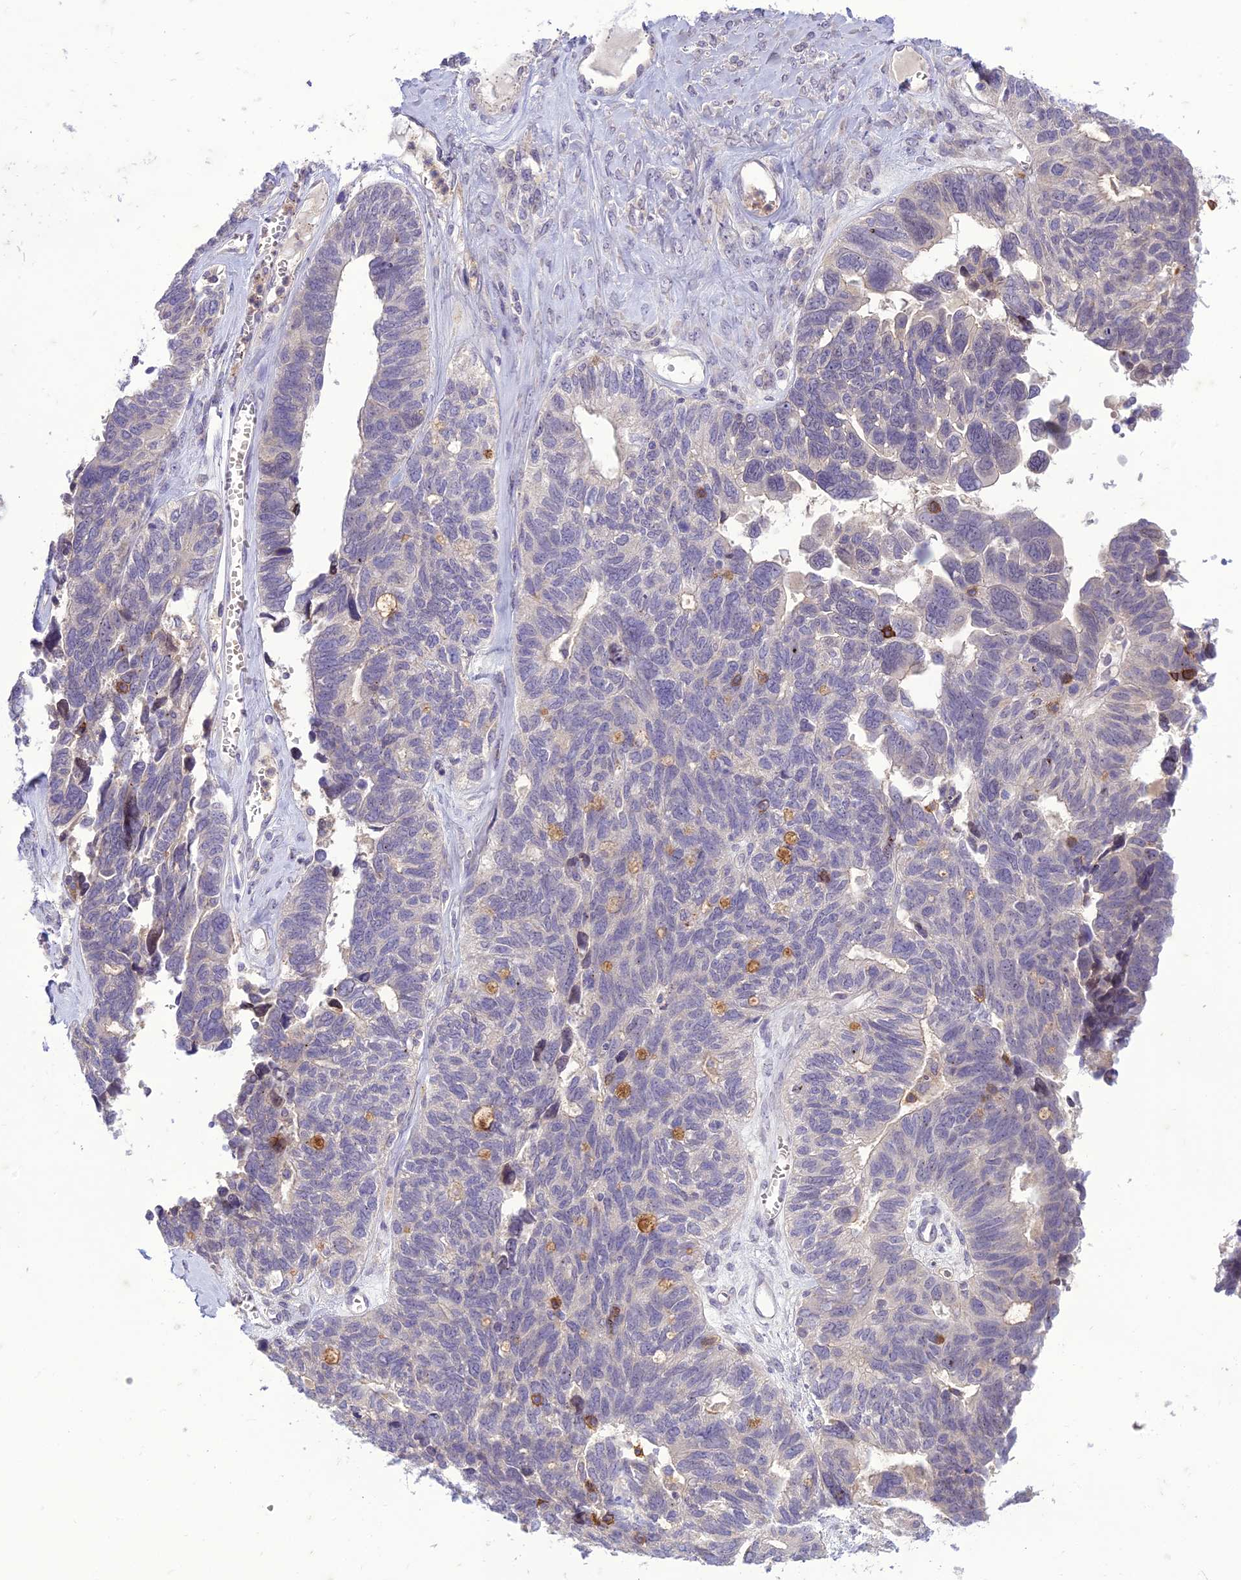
{"staining": {"intensity": "negative", "quantity": "none", "location": "none"}, "tissue": "ovarian cancer", "cell_type": "Tumor cells", "image_type": "cancer", "snomed": [{"axis": "morphology", "description": "Cystadenocarcinoma, serous, NOS"}, {"axis": "topography", "description": "Ovary"}], "caption": "Human serous cystadenocarcinoma (ovarian) stained for a protein using IHC reveals no positivity in tumor cells.", "gene": "ITGAE", "patient": {"sex": "female", "age": 79}}